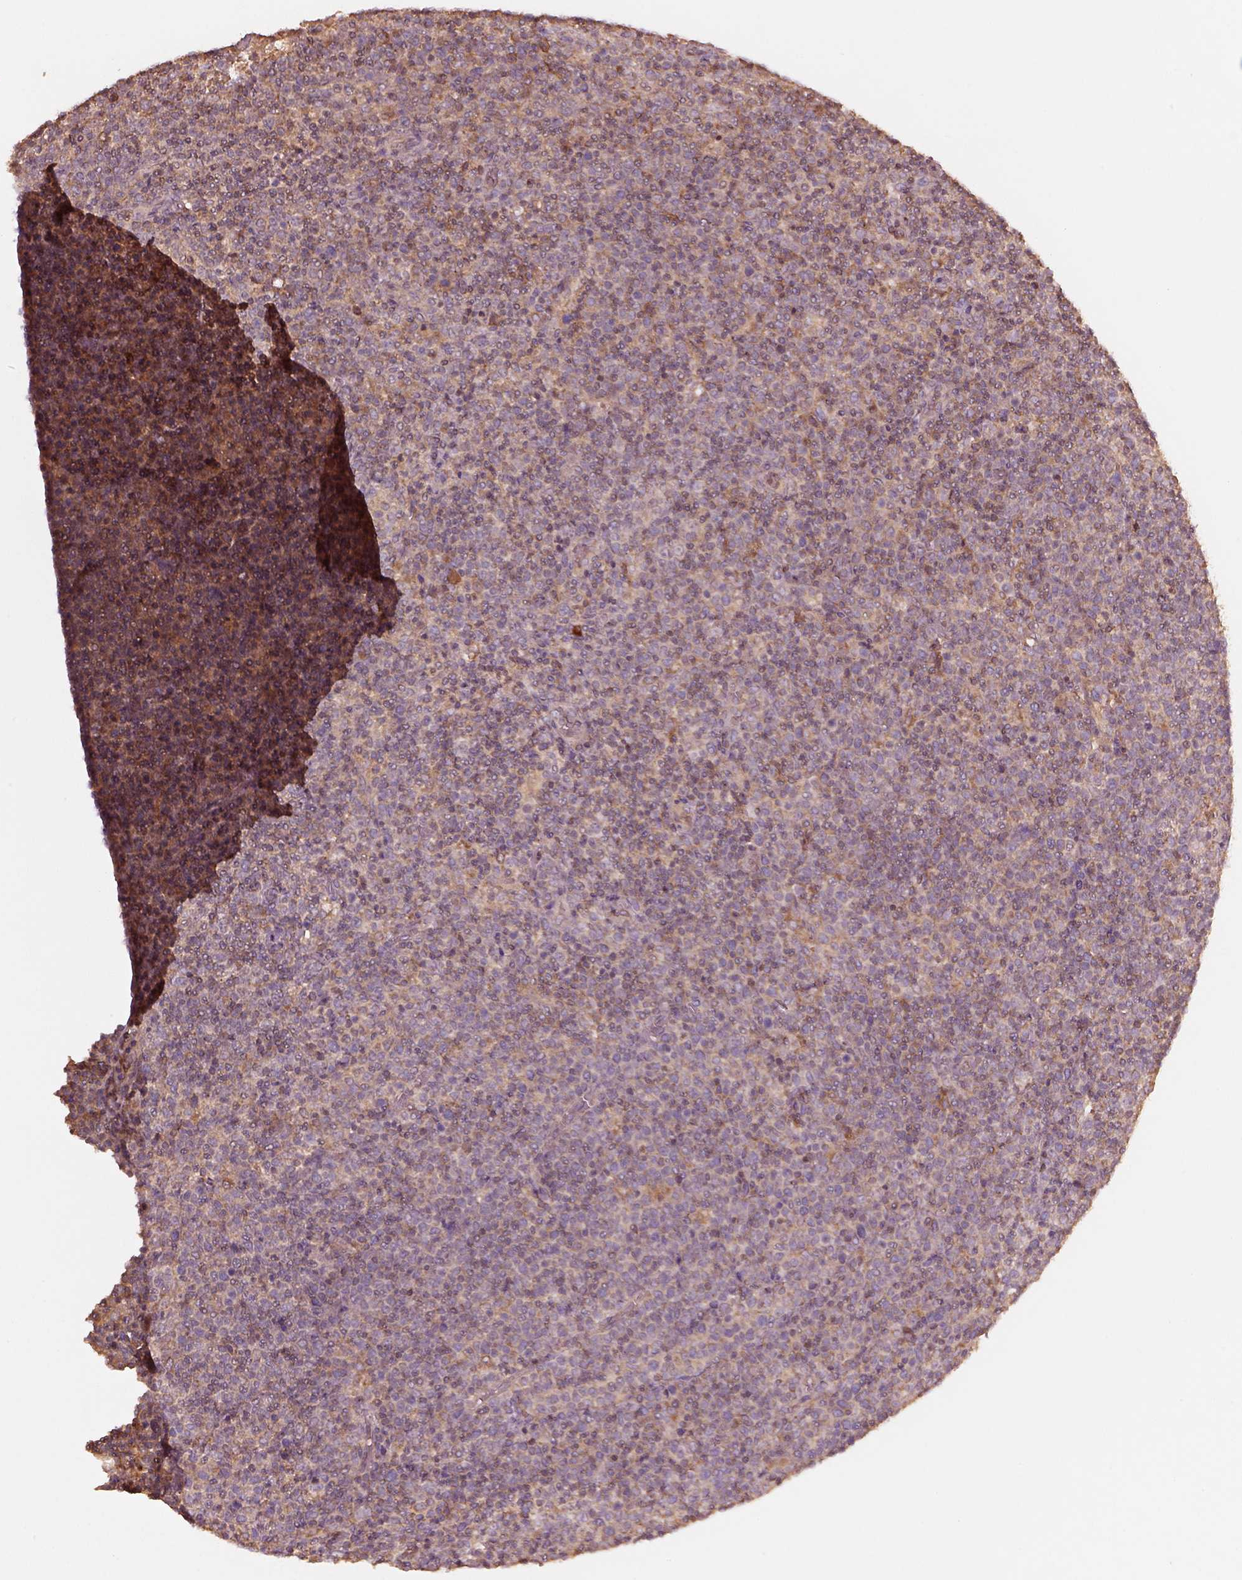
{"staining": {"intensity": "negative", "quantity": "none", "location": "none"}, "tissue": "lymphoma", "cell_type": "Tumor cells", "image_type": "cancer", "snomed": [{"axis": "morphology", "description": "Malignant lymphoma, non-Hodgkin's type, High grade"}, {"axis": "topography", "description": "Lymph node"}], "caption": "Immunohistochemical staining of human lymphoma shows no significant staining in tumor cells. The staining is performed using DAB (3,3'-diaminobenzidine) brown chromogen with nuclei counter-stained in using hematoxylin.", "gene": "TRADD", "patient": {"sex": "male", "age": 61}}